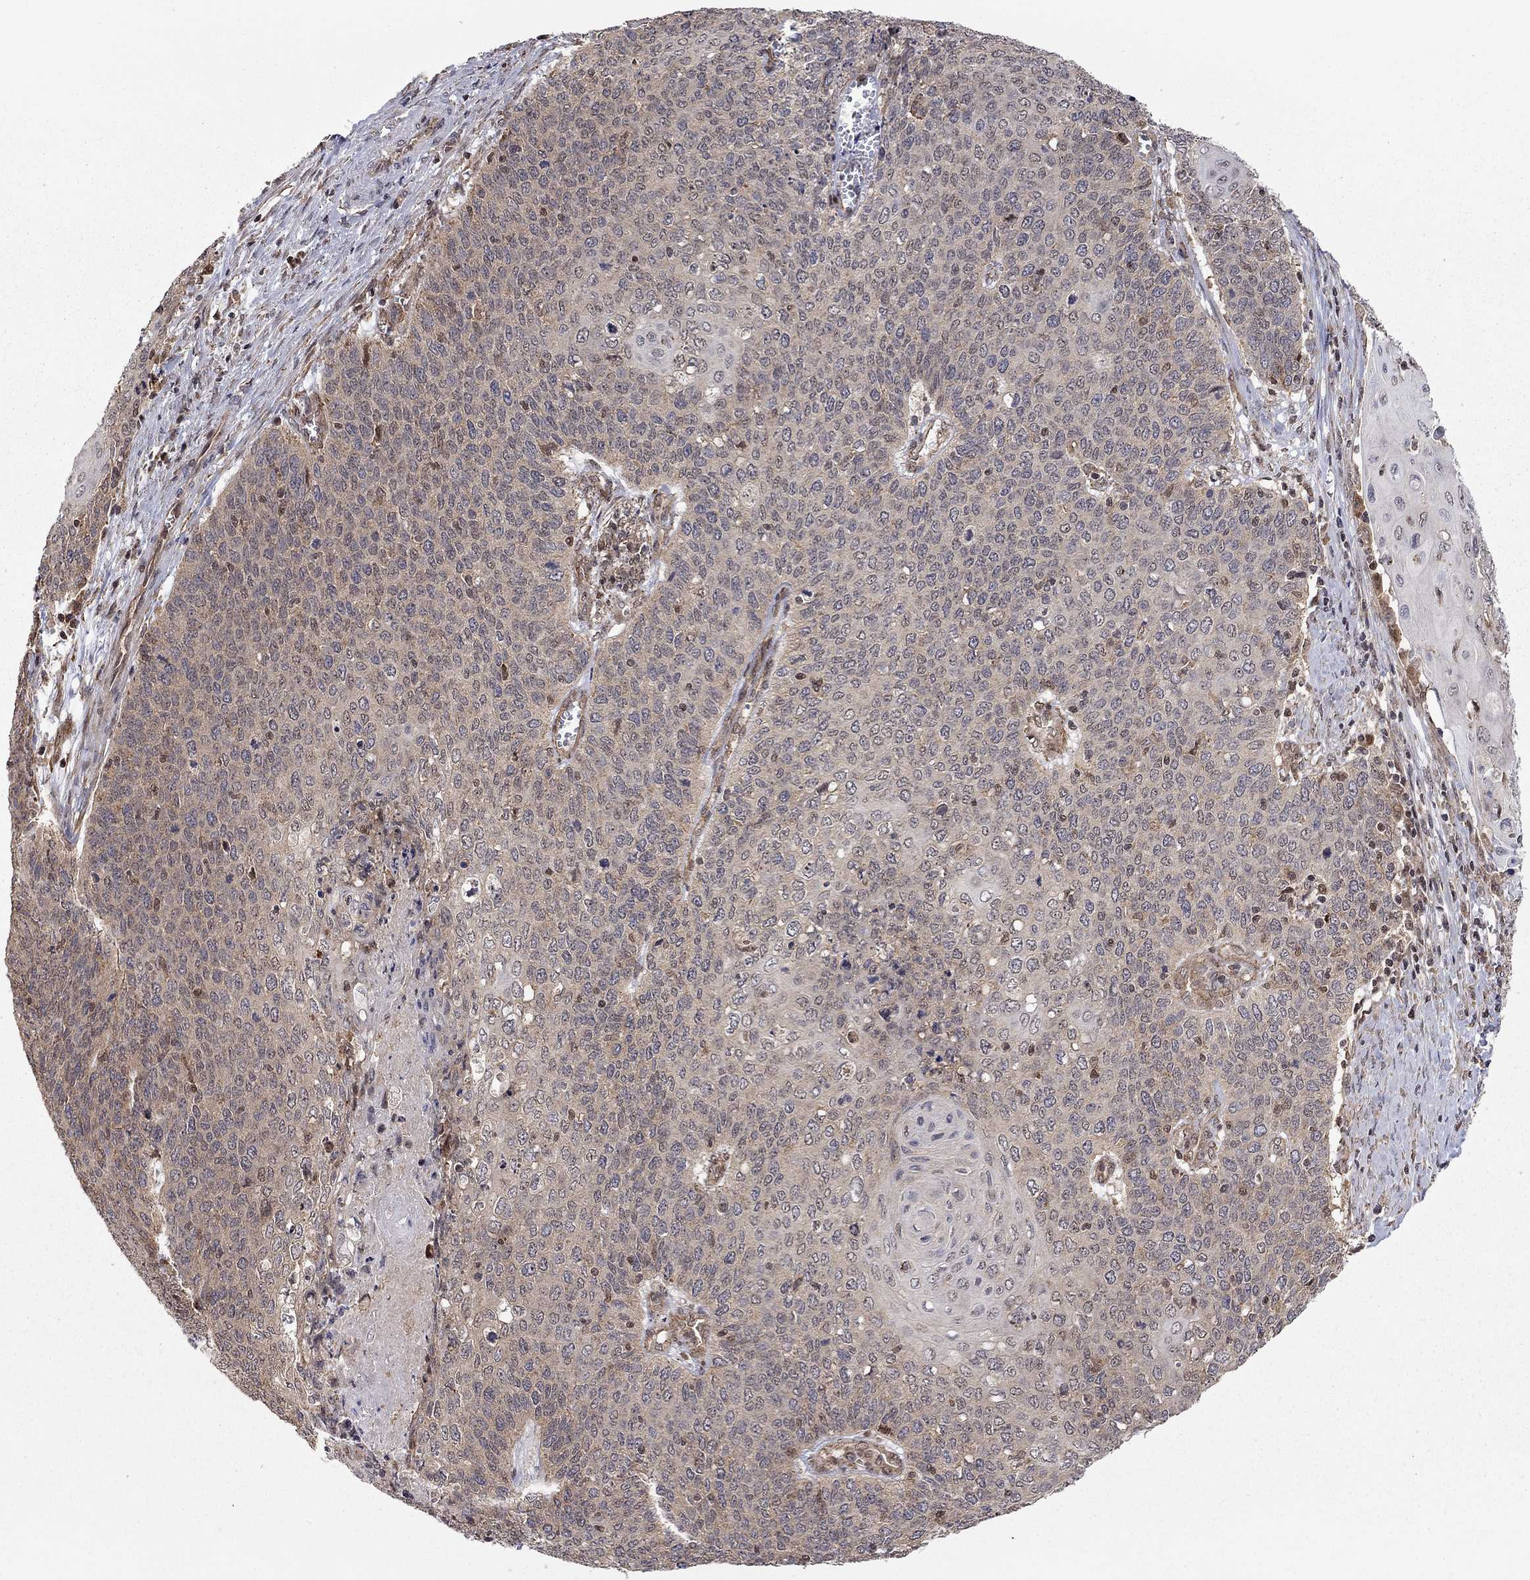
{"staining": {"intensity": "moderate", "quantity": "<25%", "location": "cytoplasmic/membranous,nuclear"}, "tissue": "cervical cancer", "cell_type": "Tumor cells", "image_type": "cancer", "snomed": [{"axis": "morphology", "description": "Squamous cell carcinoma, NOS"}, {"axis": "topography", "description": "Cervix"}], "caption": "The photomicrograph demonstrates immunohistochemical staining of cervical cancer (squamous cell carcinoma). There is moderate cytoplasmic/membranous and nuclear staining is present in approximately <25% of tumor cells.", "gene": "TDP1", "patient": {"sex": "female", "age": 39}}